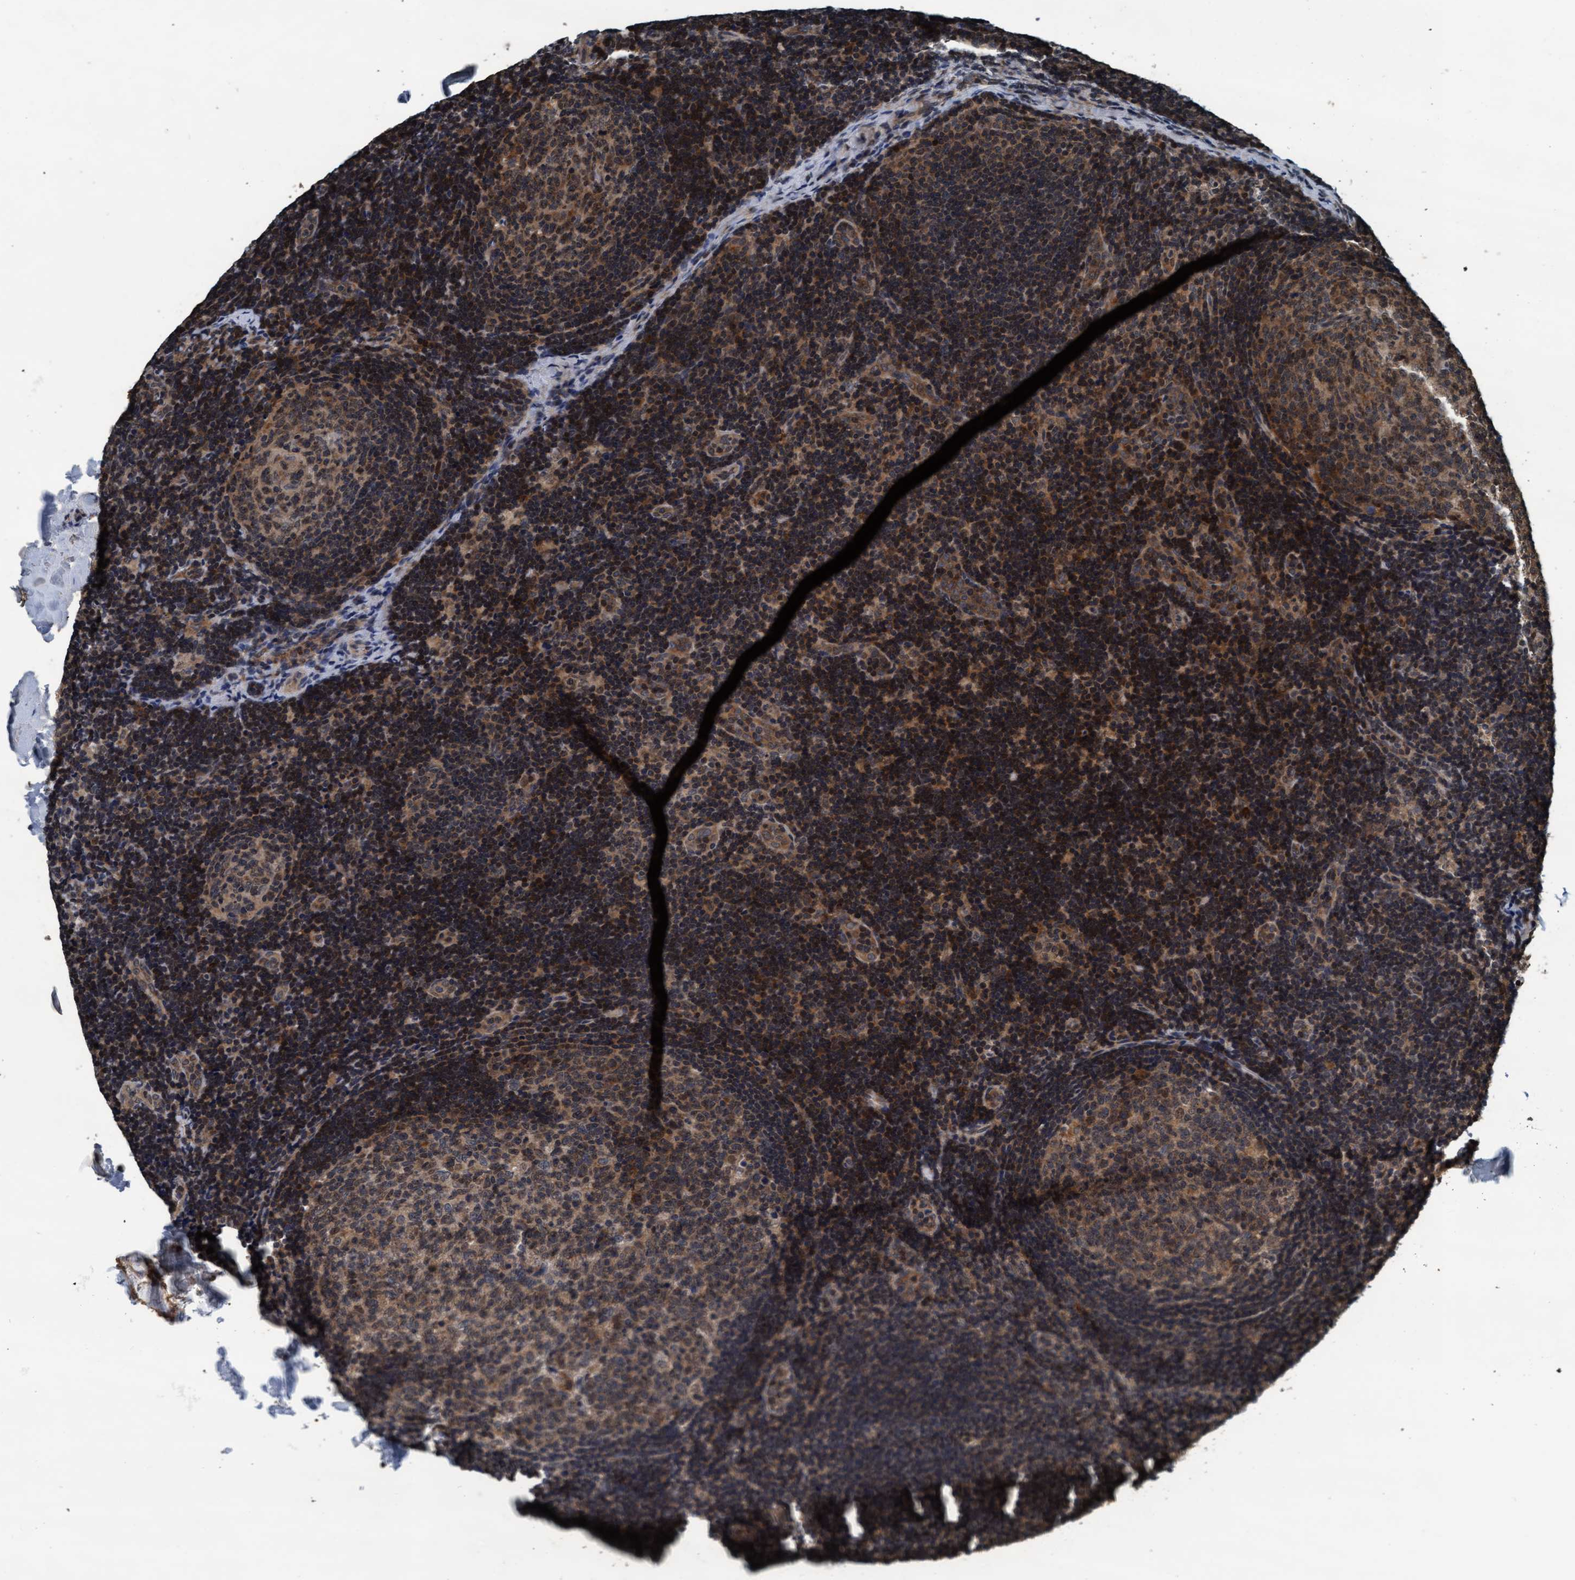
{"staining": {"intensity": "weak", "quantity": "25%-75%", "location": "cytoplasmic/membranous,nuclear"}, "tissue": "lymph node", "cell_type": "Germinal center cells", "image_type": "normal", "snomed": [{"axis": "morphology", "description": "Normal tissue, NOS"}, {"axis": "topography", "description": "Lymph node"}], "caption": "Lymph node stained for a protein (brown) reveals weak cytoplasmic/membranous,nuclear positive expression in approximately 25%-75% of germinal center cells.", "gene": "WASF1", "patient": {"sex": "female", "age": 14}}